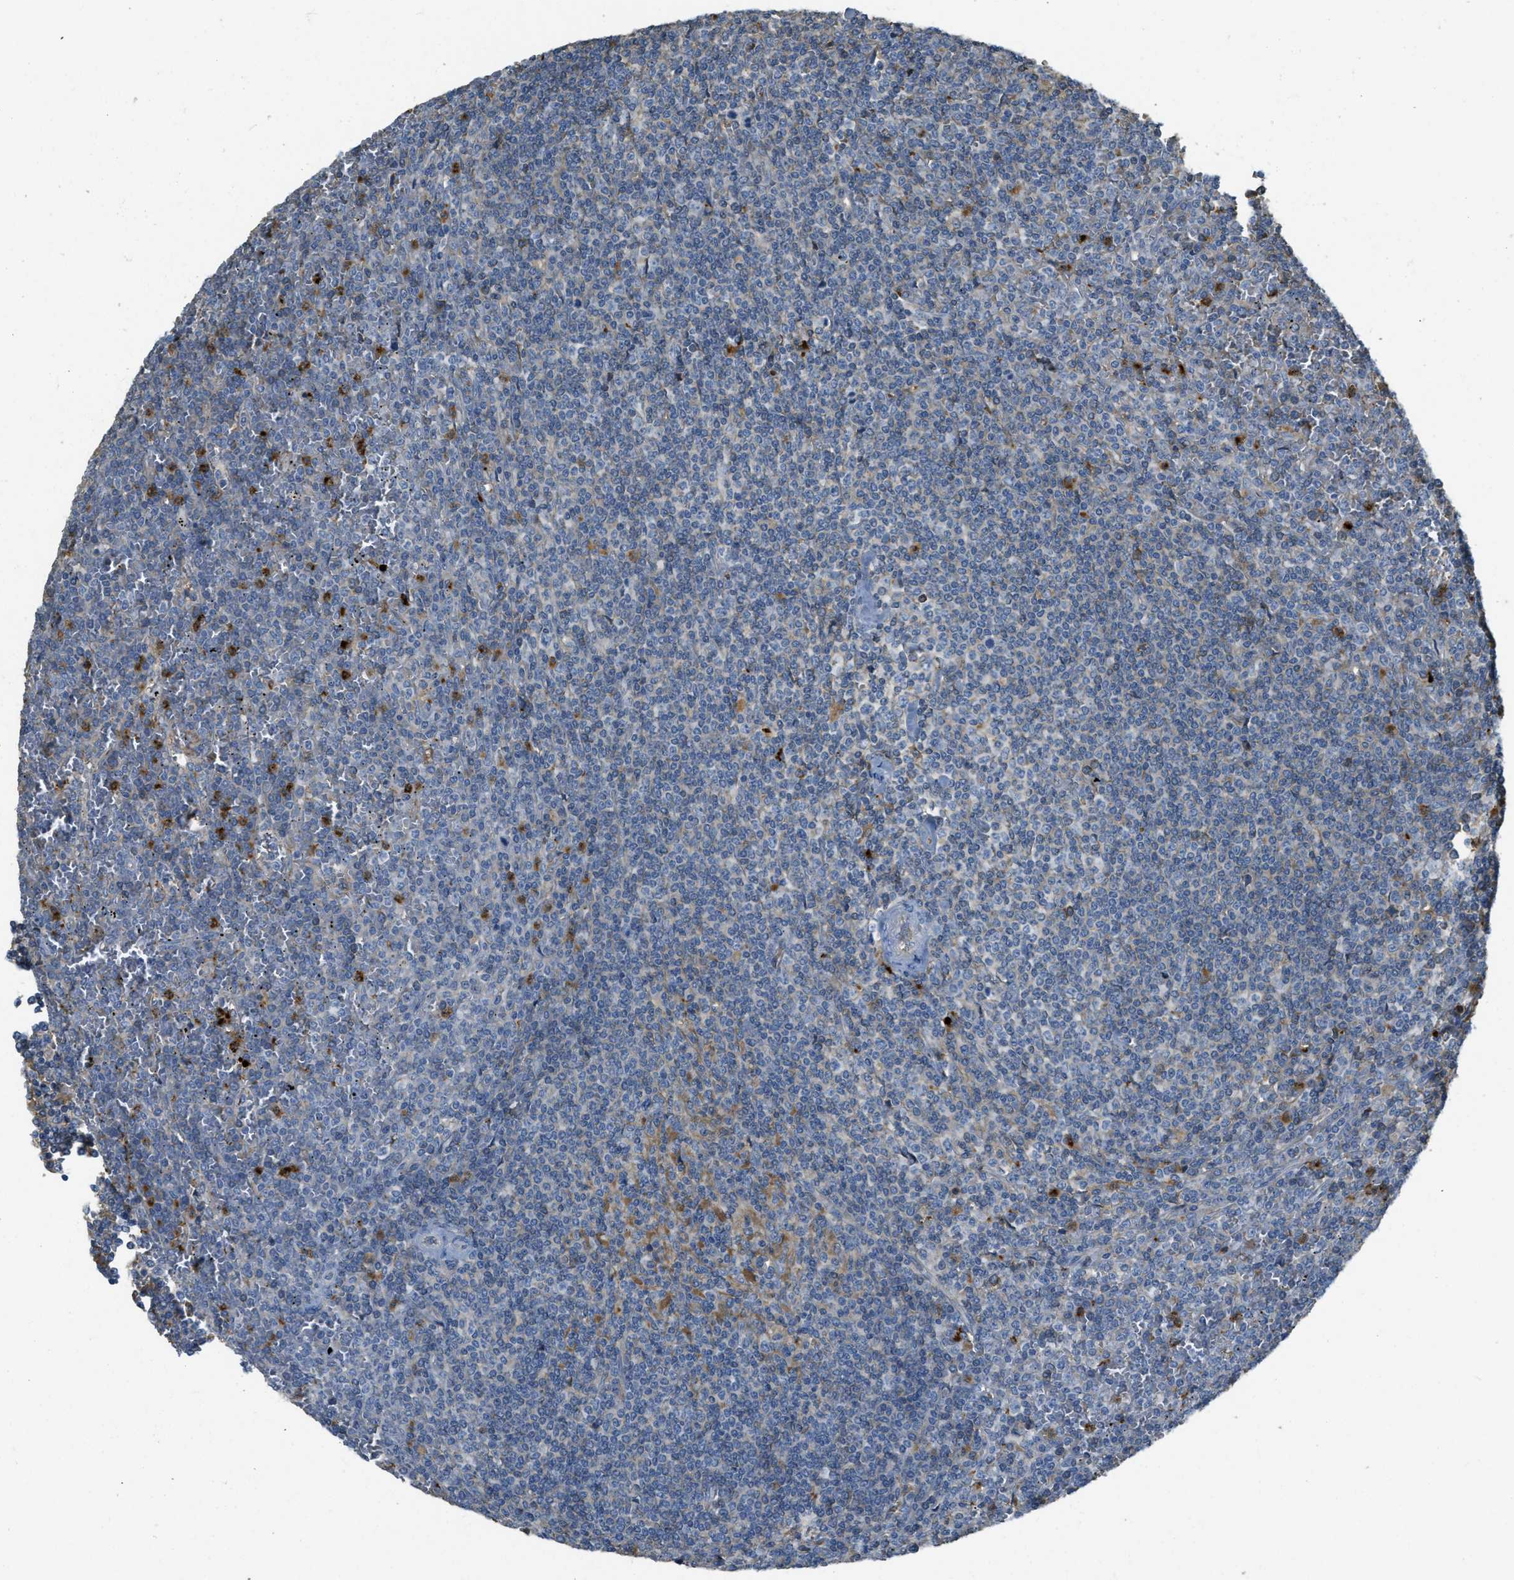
{"staining": {"intensity": "negative", "quantity": "none", "location": "none"}, "tissue": "lymphoma", "cell_type": "Tumor cells", "image_type": "cancer", "snomed": [{"axis": "morphology", "description": "Malignant lymphoma, non-Hodgkin's type, Low grade"}, {"axis": "topography", "description": "Spleen"}], "caption": "This is an immunohistochemistry (IHC) histopathology image of human lymphoma. There is no expression in tumor cells.", "gene": "PRTN3", "patient": {"sex": "female", "age": 19}}